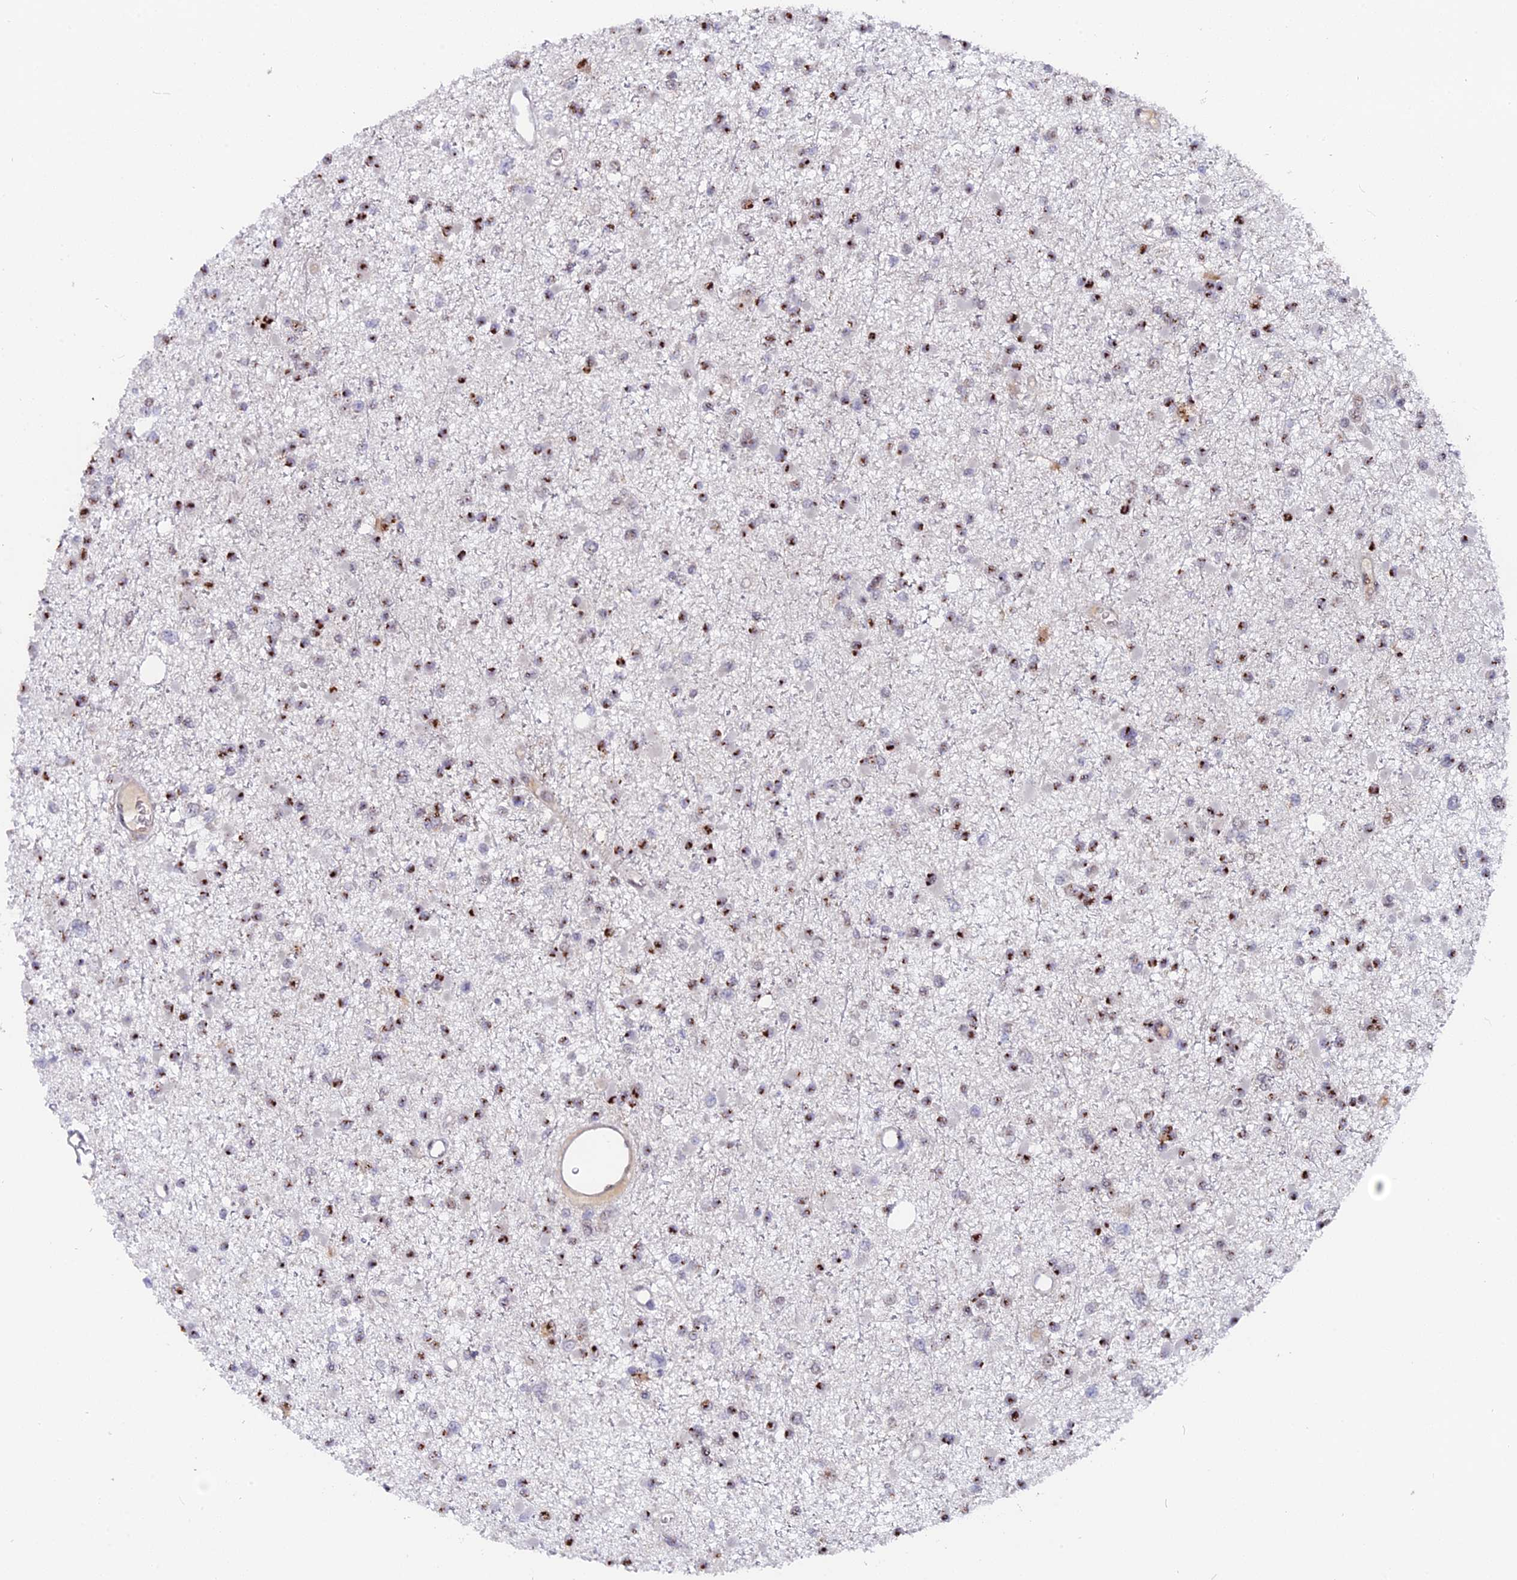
{"staining": {"intensity": "strong", "quantity": "25%-75%", "location": "nuclear"}, "tissue": "glioma", "cell_type": "Tumor cells", "image_type": "cancer", "snomed": [{"axis": "morphology", "description": "Glioma, malignant, Low grade"}, {"axis": "topography", "description": "Brain"}], "caption": "Immunohistochemical staining of glioma reveals high levels of strong nuclear protein staining in about 25%-75% of tumor cells.", "gene": "FAM118B", "patient": {"sex": "female", "age": 22}}